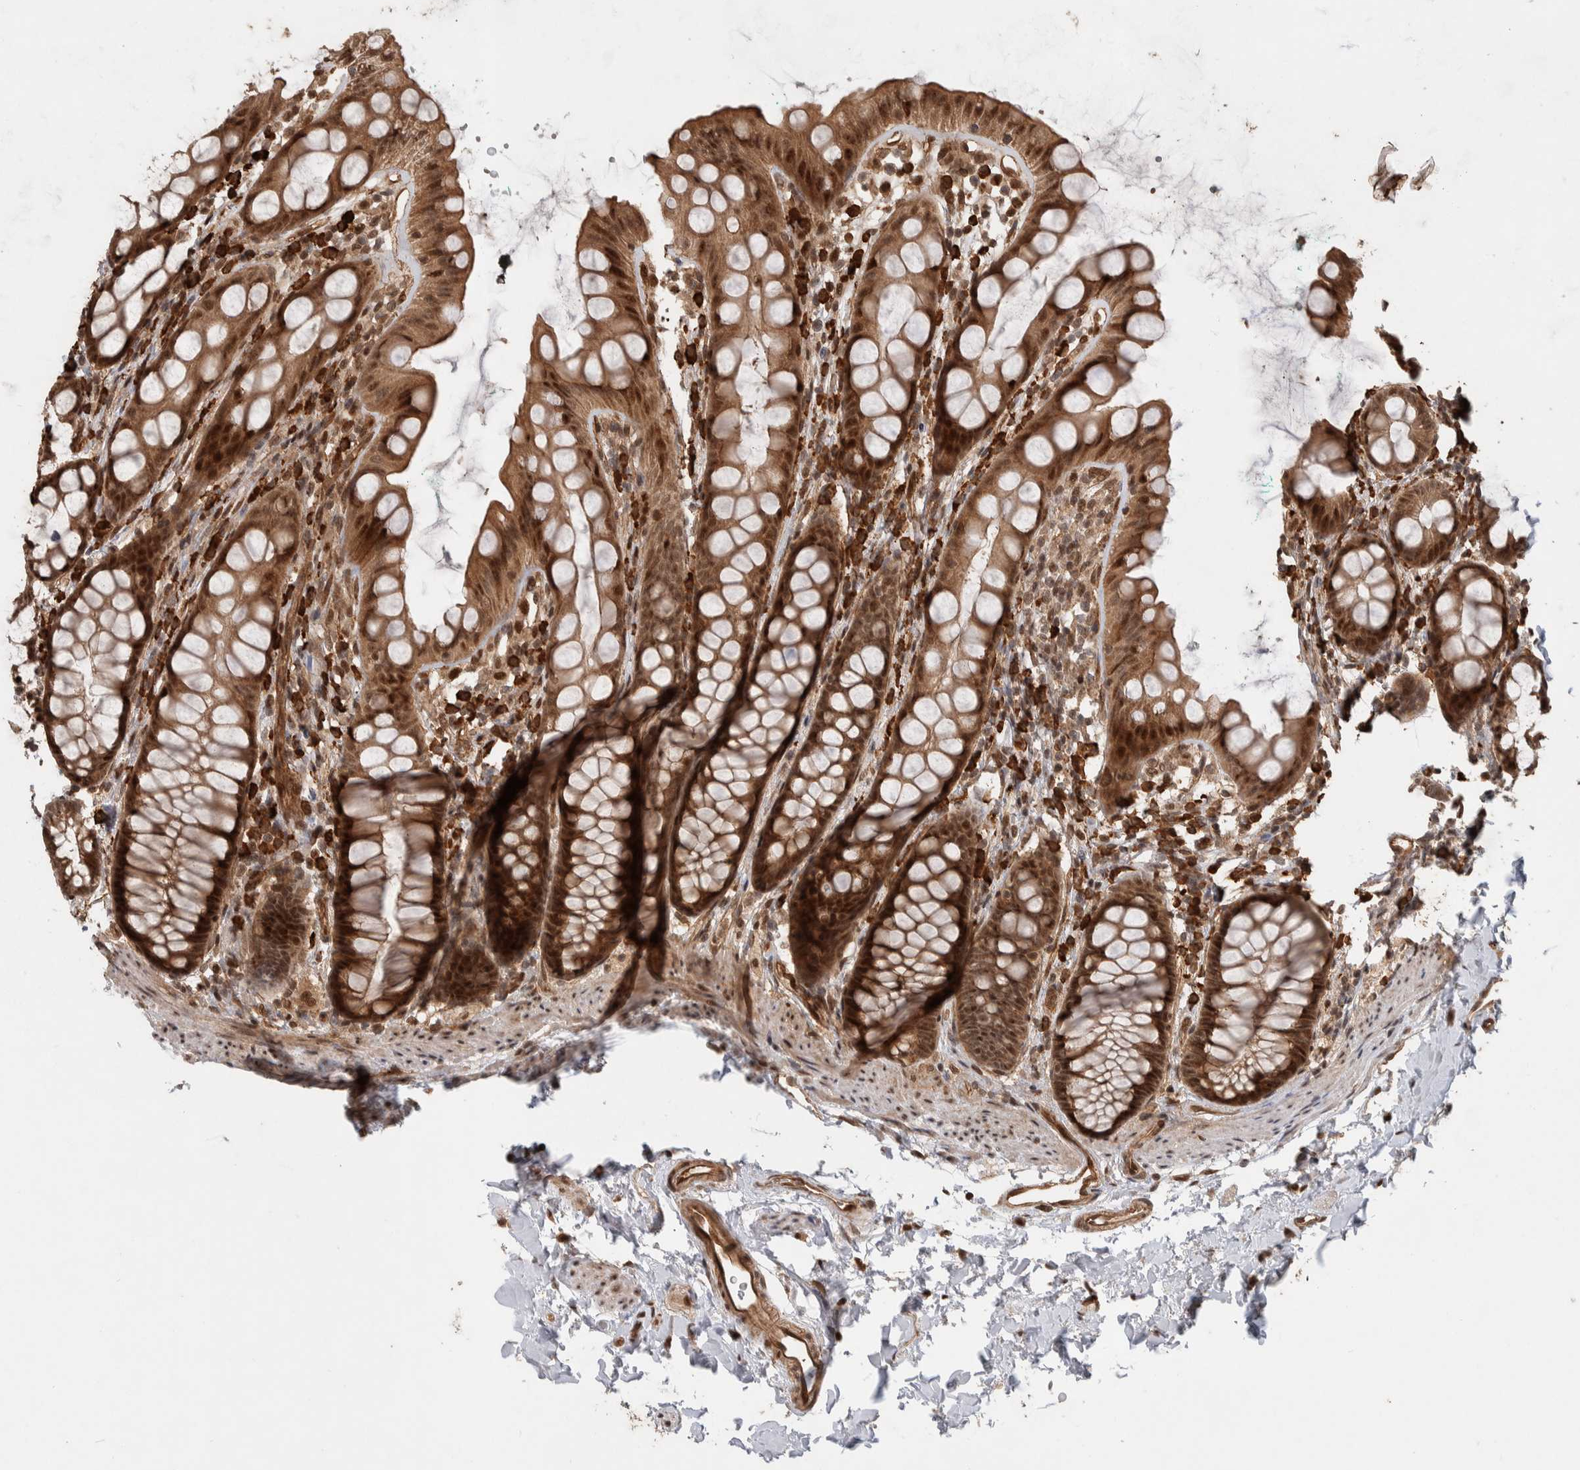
{"staining": {"intensity": "strong", "quantity": ">75%", "location": "cytoplasmic/membranous,nuclear"}, "tissue": "rectum", "cell_type": "Glandular cells", "image_type": "normal", "snomed": [{"axis": "morphology", "description": "Normal tissue, NOS"}, {"axis": "topography", "description": "Rectum"}], "caption": "An image of human rectum stained for a protein reveals strong cytoplasmic/membranous,nuclear brown staining in glandular cells. Using DAB (3,3'-diaminobenzidine) (brown) and hematoxylin (blue) stains, captured at high magnification using brightfield microscopy.", "gene": "TOR1B", "patient": {"sex": "female", "age": 65}}